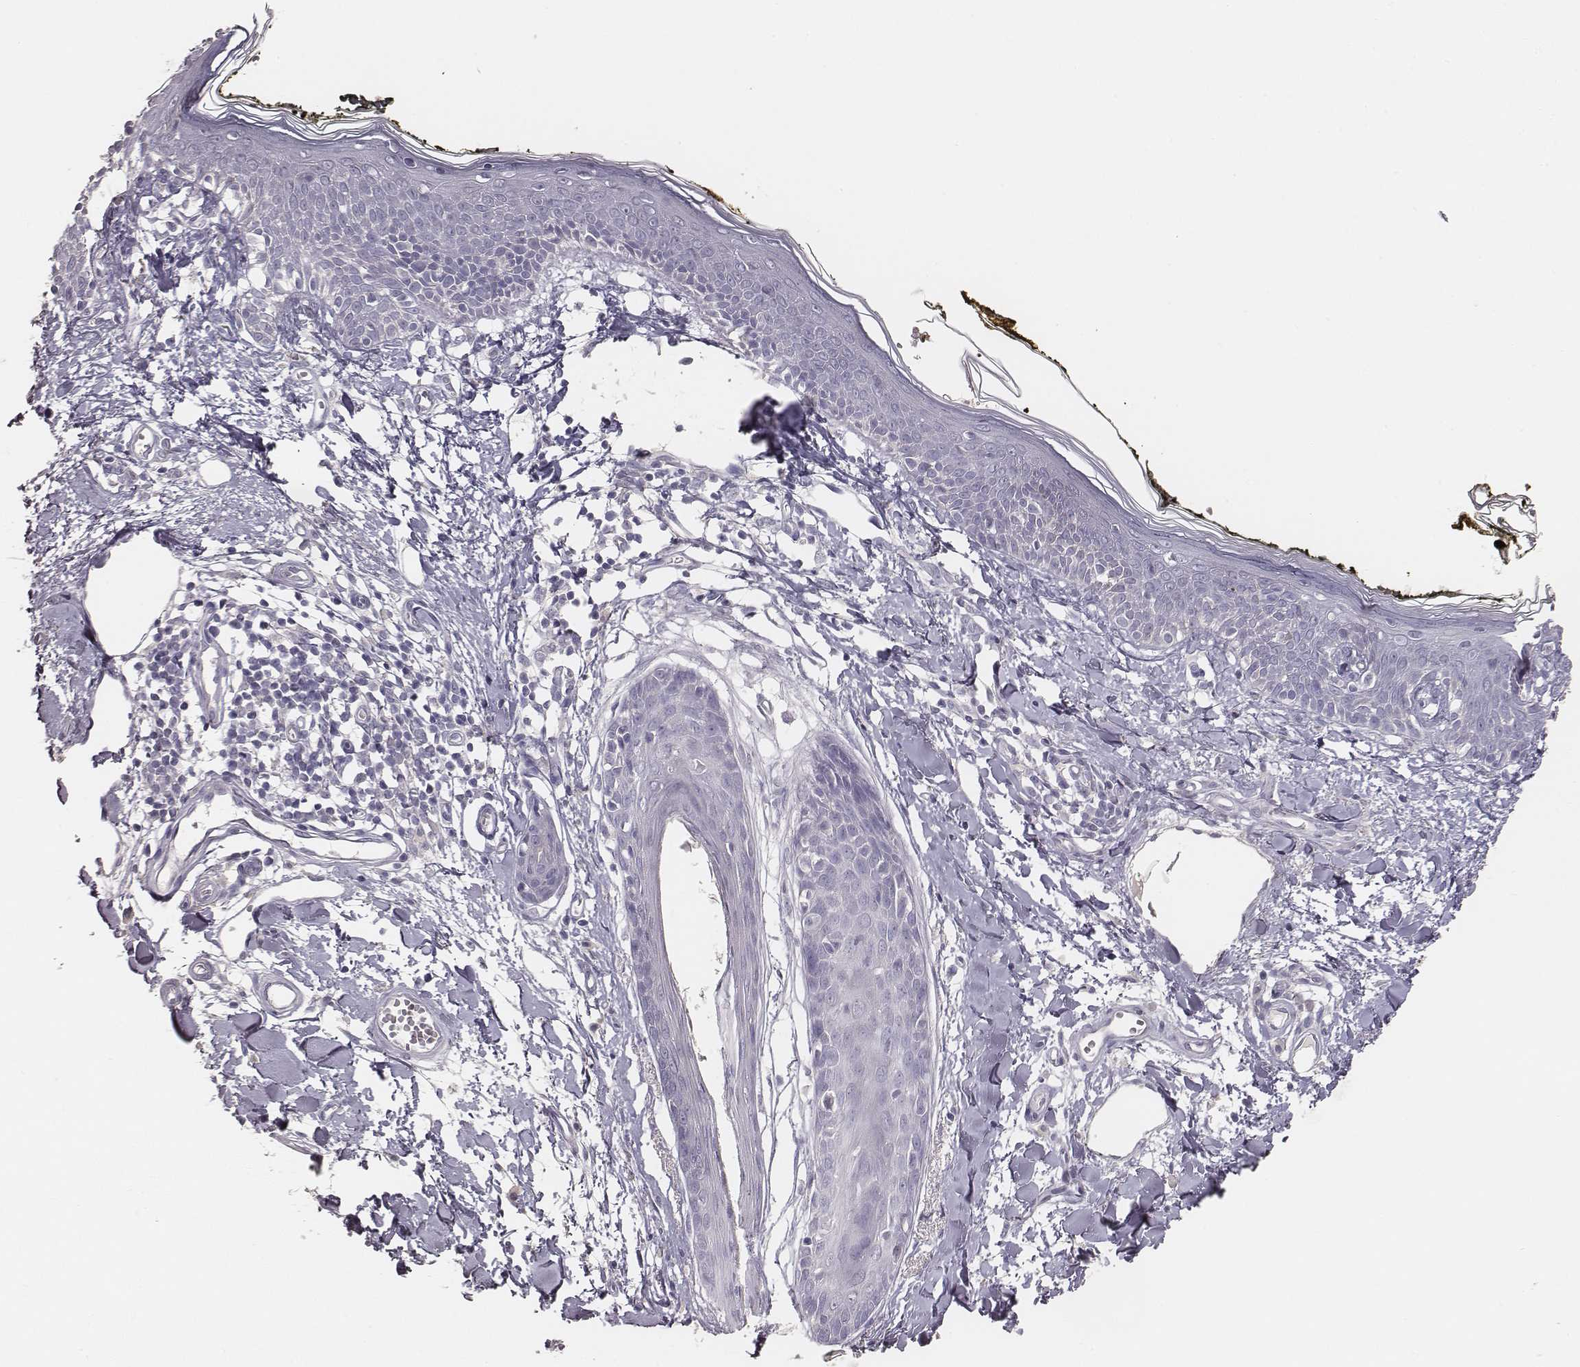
{"staining": {"intensity": "negative", "quantity": "none", "location": "none"}, "tissue": "skin", "cell_type": "Fibroblasts", "image_type": "normal", "snomed": [{"axis": "morphology", "description": "Normal tissue, NOS"}, {"axis": "topography", "description": "Skin"}], "caption": "Micrograph shows no protein positivity in fibroblasts of normal skin.", "gene": "MYH6", "patient": {"sex": "male", "age": 76}}